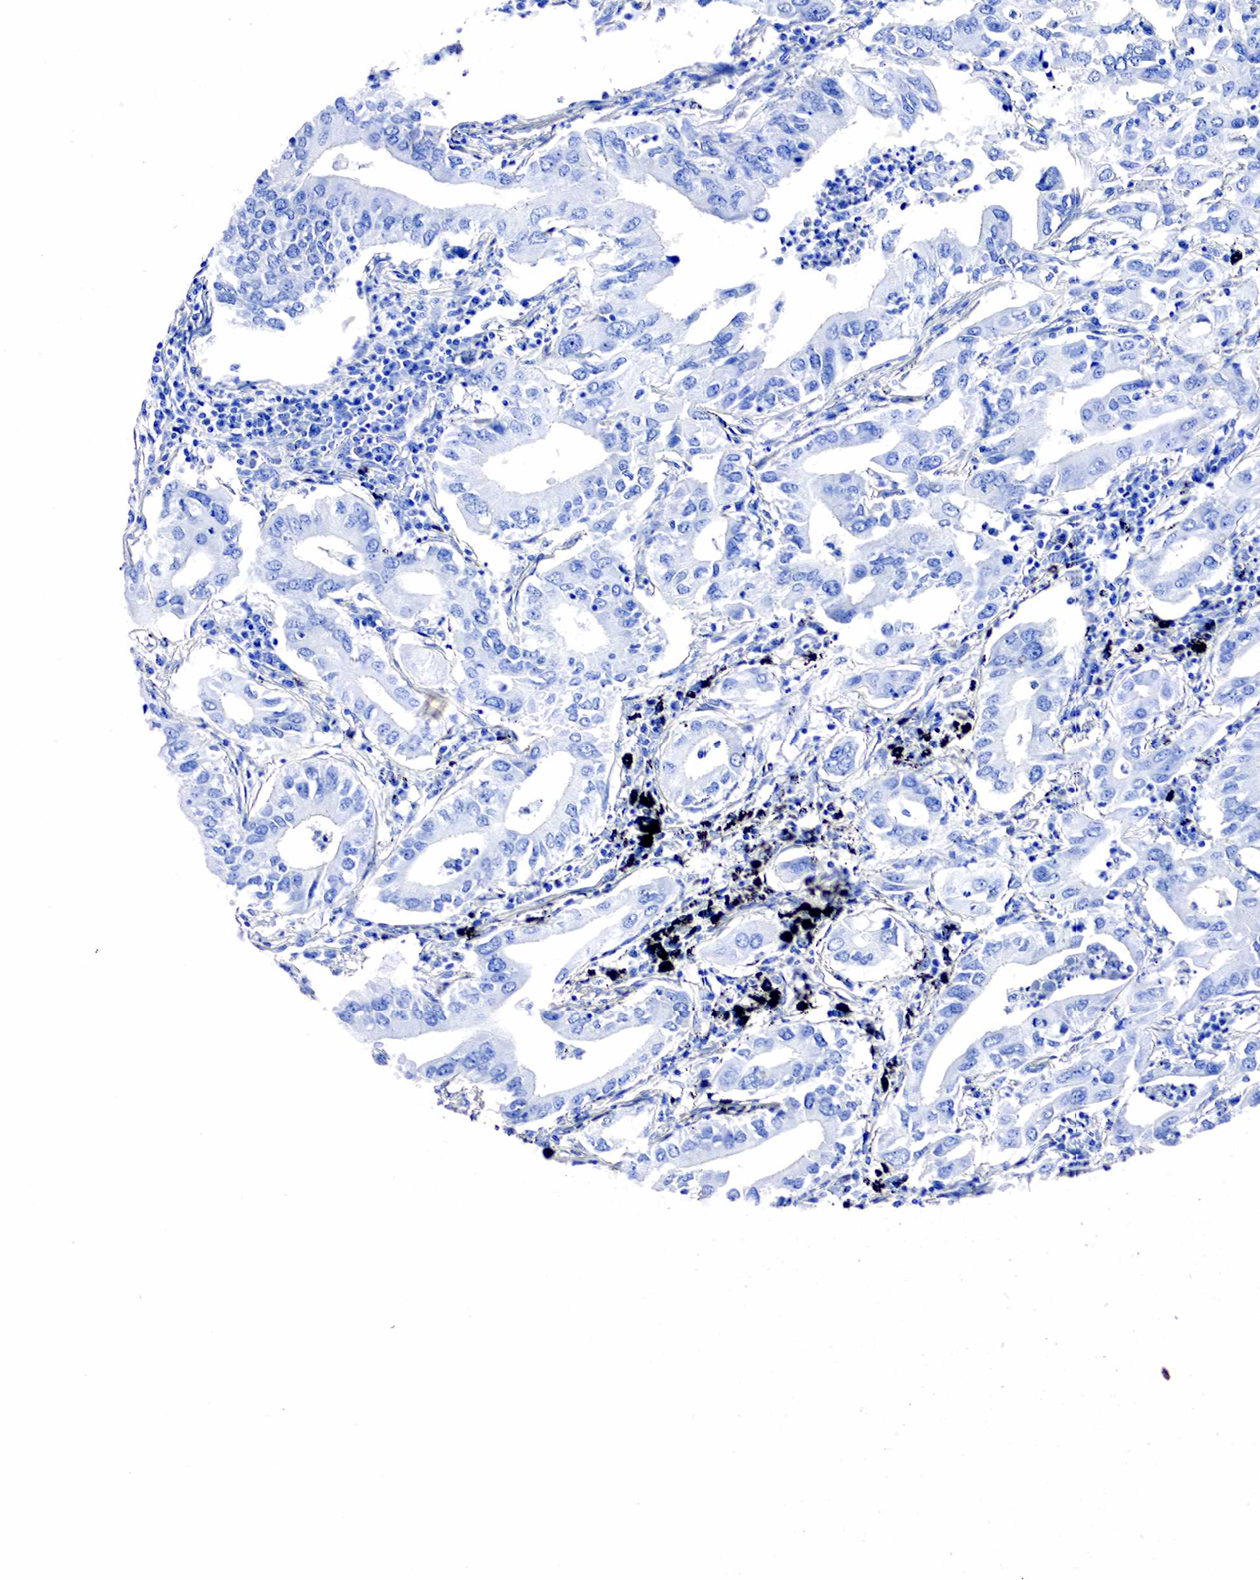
{"staining": {"intensity": "negative", "quantity": "none", "location": "none"}, "tissue": "lung cancer", "cell_type": "Tumor cells", "image_type": "cancer", "snomed": [{"axis": "morphology", "description": "Adenocarcinoma, NOS"}, {"axis": "topography", "description": "Lung"}], "caption": "The IHC micrograph has no significant expression in tumor cells of lung adenocarcinoma tissue. Nuclei are stained in blue.", "gene": "ACP3", "patient": {"sex": "male", "age": 48}}